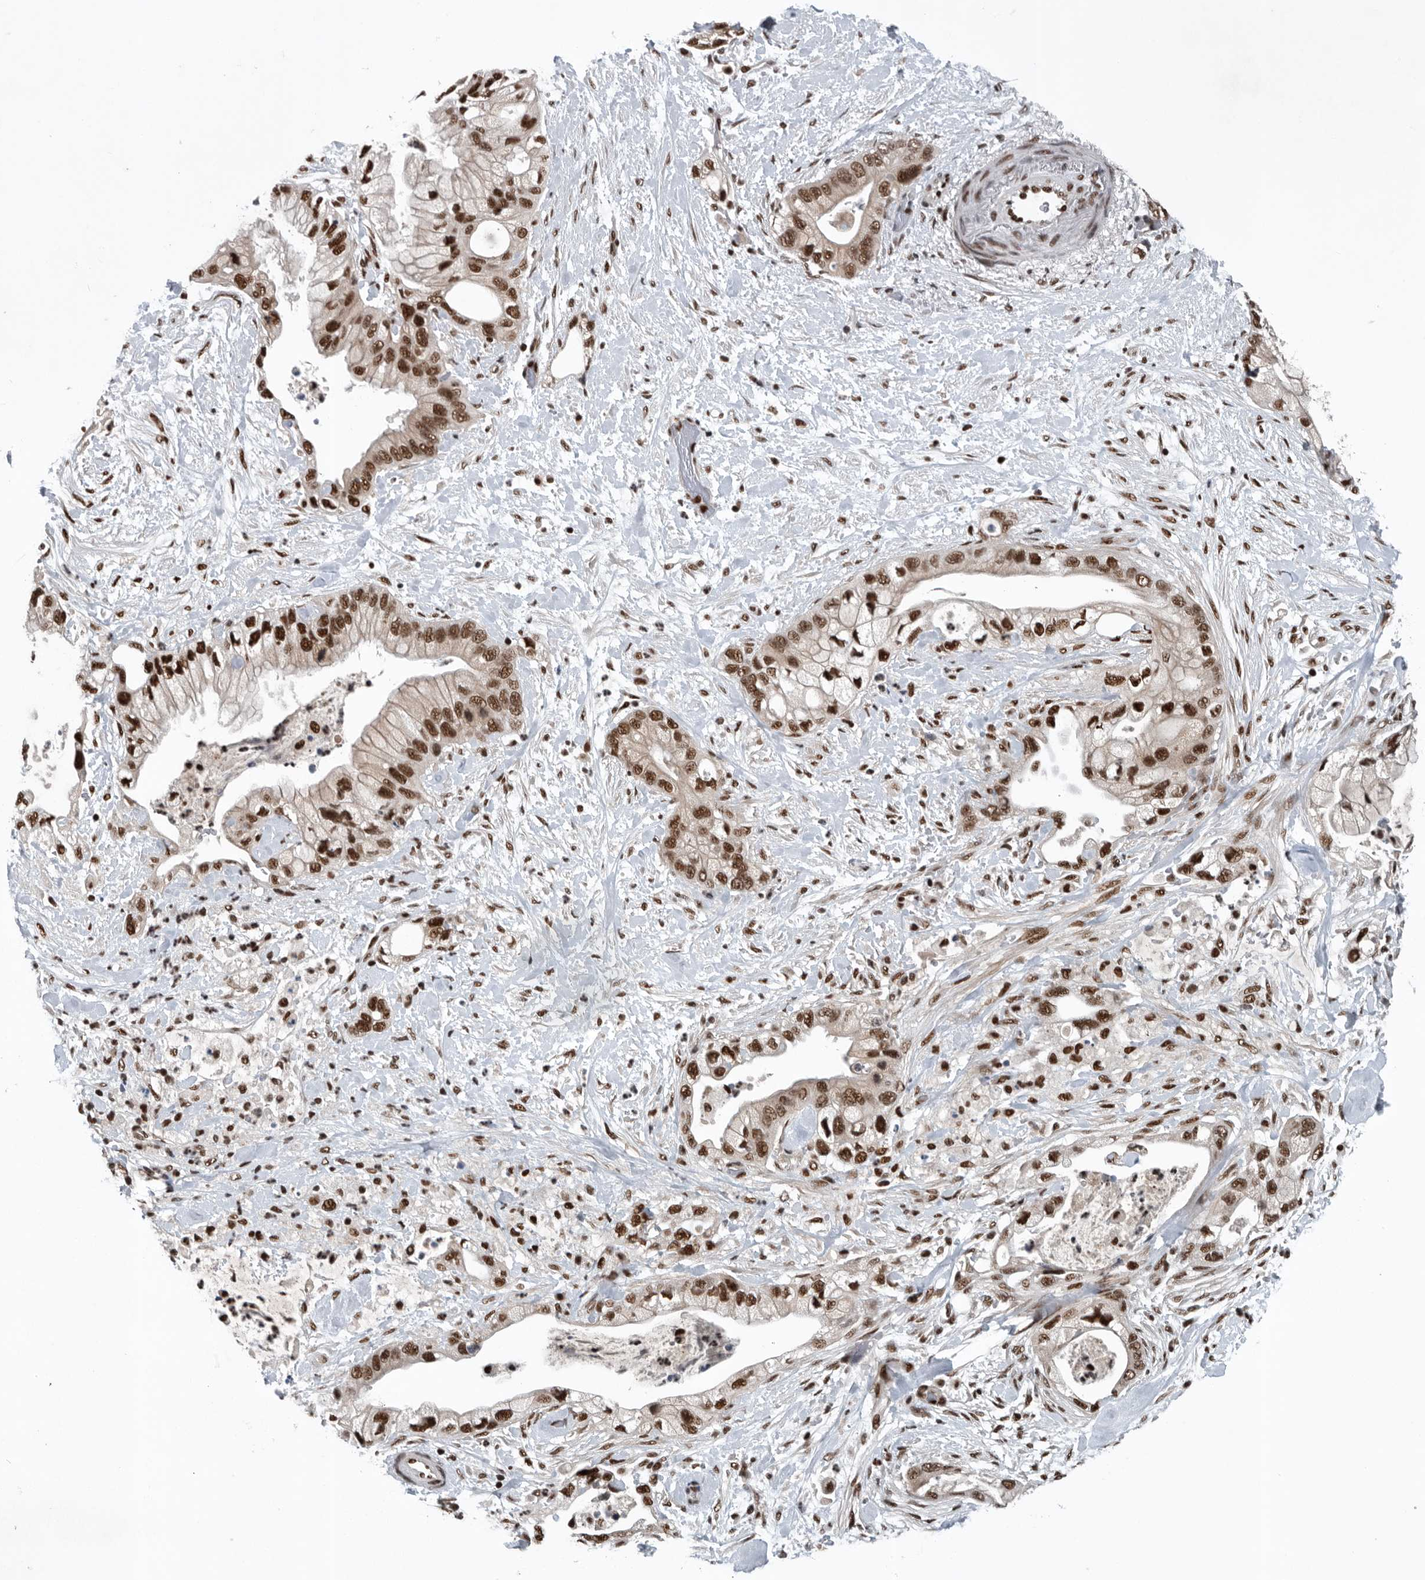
{"staining": {"intensity": "moderate", "quantity": ">75%", "location": "nuclear"}, "tissue": "pancreatic cancer", "cell_type": "Tumor cells", "image_type": "cancer", "snomed": [{"axis": "morphology", "description": "Adenocarcinoma, NOS"}, {"axis": "topography", "description": "Pancreas"}], "caption": "A photomicrograph of human adenocarcinoma (pancreatic) stained for a protein displays moderate nuclear brown staining in tumor cells. The protein of interest is shown in brown color, while the nuclei are stained blue.", "gene": "SENP7", "patient": {"sex": "male", "age": 53}}